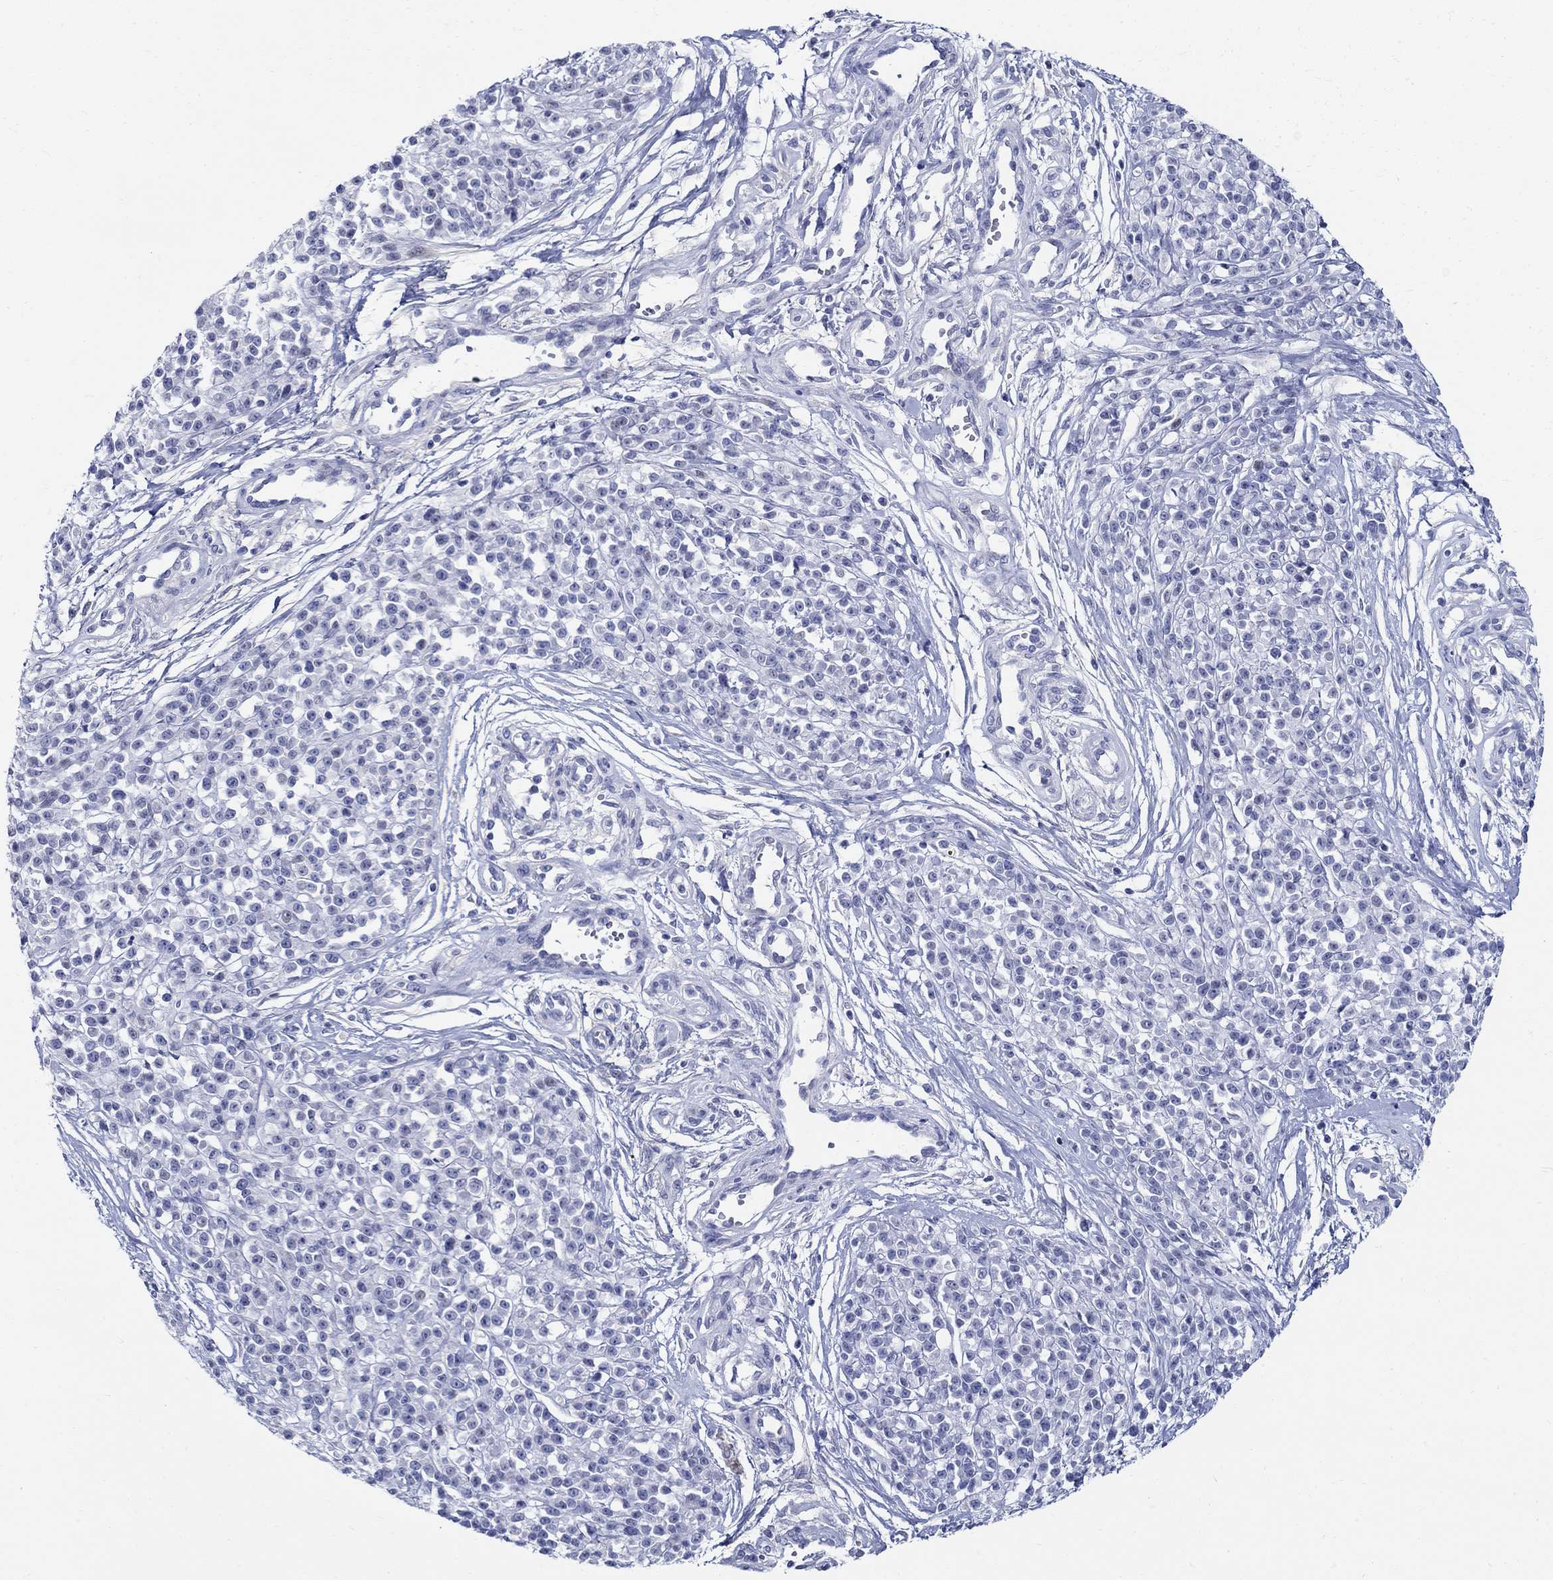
{"staining": {"intensity": "negative", "quantity": "none", "location": "none"}, "tissue": "melanoma", "cell_type": "Tumor cells", "image_type": "cancer", "snomed": [{"axis": "morphology", "description": "Malignant melanoma, NOS"}, {"axis": "topography", "description": "Skin"}, {"axis": "topography", "description": "Skin of trunk"}], "caption": "Immunohistochemical staining of malignant melanoma exhibits no significant staining in tumor cells.", "gene": "CRYGS", "patient": {"sex": "male", "age": 74}}